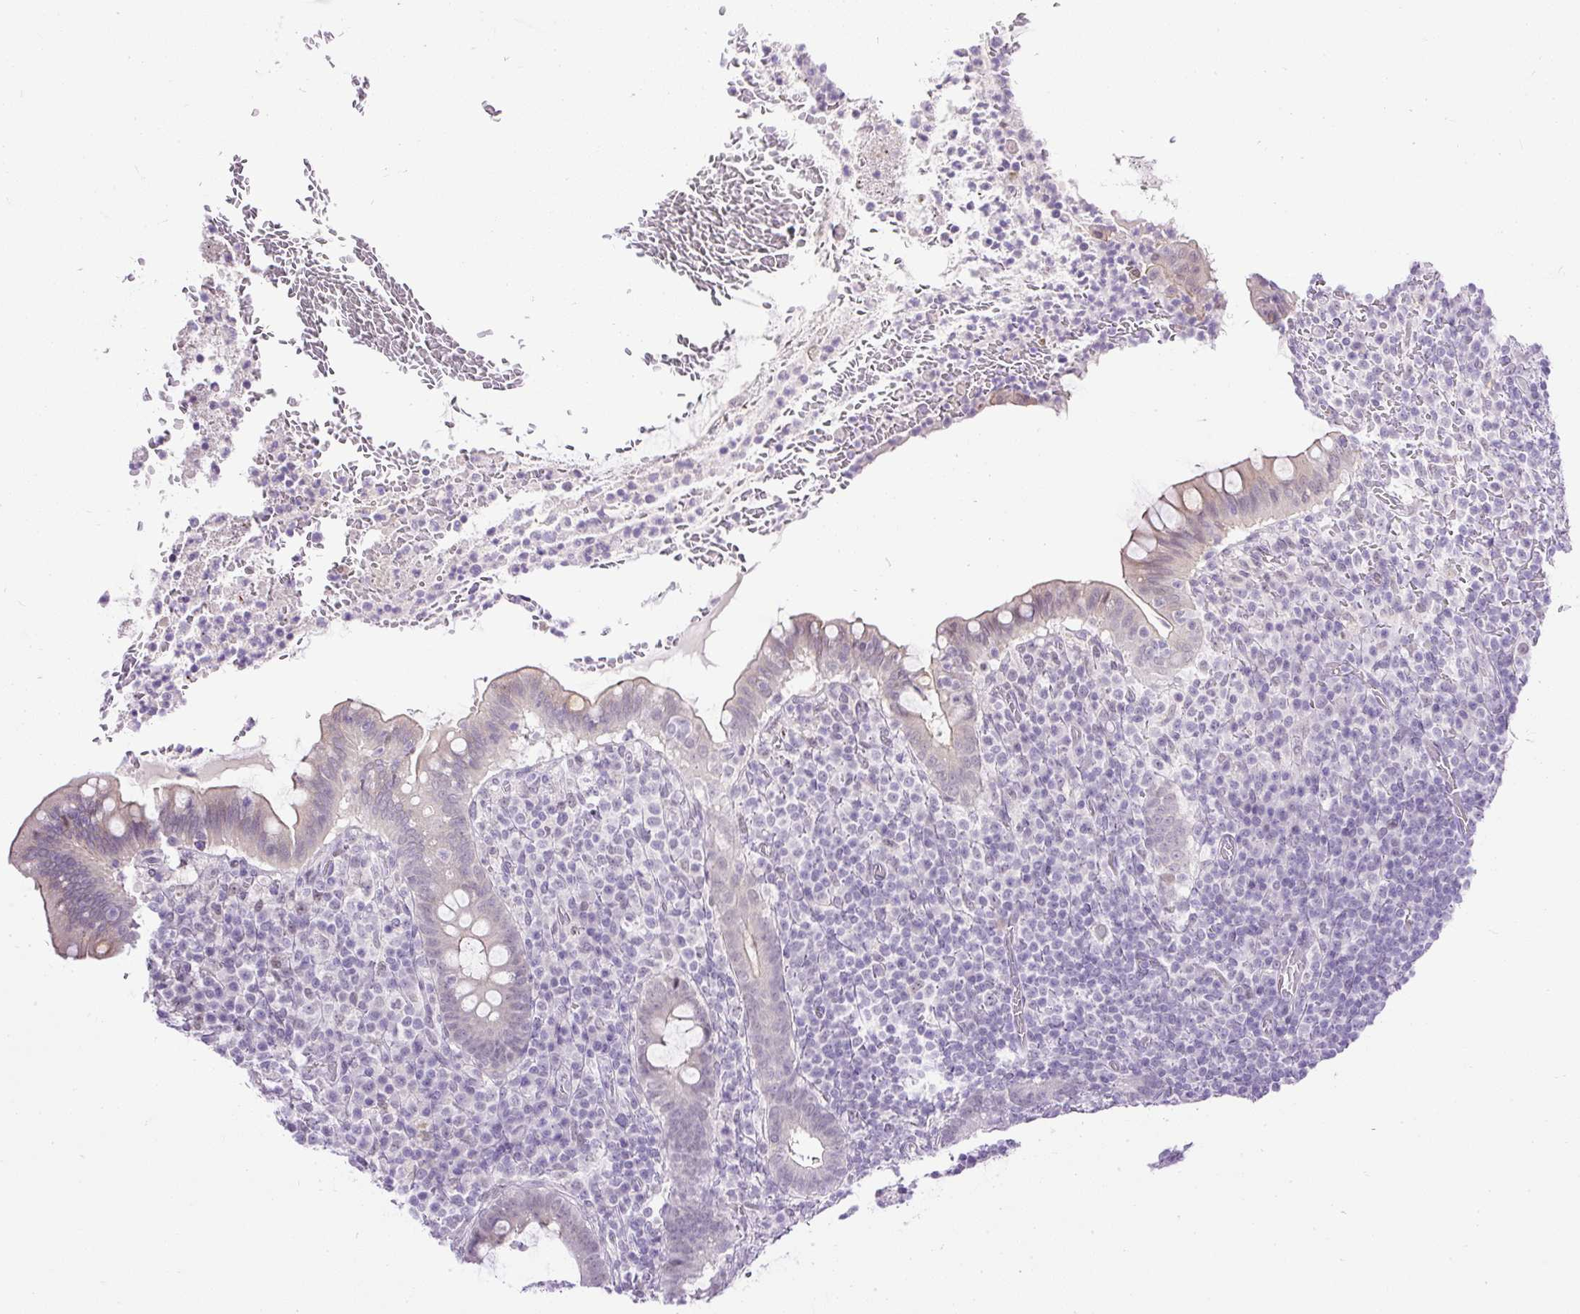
{"staining": {"intensity": "weak", "quantity": "<25%", "location": "nuclear"}, "tissue": "appendix", "cell_type": "Glandular cells", "image_type": "normal", "snomed": [{"axis": "morphology", "description": "Normal tissue, NOS"}, {"axis": "topography", "description": "Appendix"}], "caption": "A photomicrograph of appendix stained for a protein exhibits no brown staining in glandular cells. (Brightfield microscopy of DAB (3,3'-diaminobenzidine) IHC at high magnification).", "gene": "WNT10B", "patient": {"sex": "female", "age": 43}}